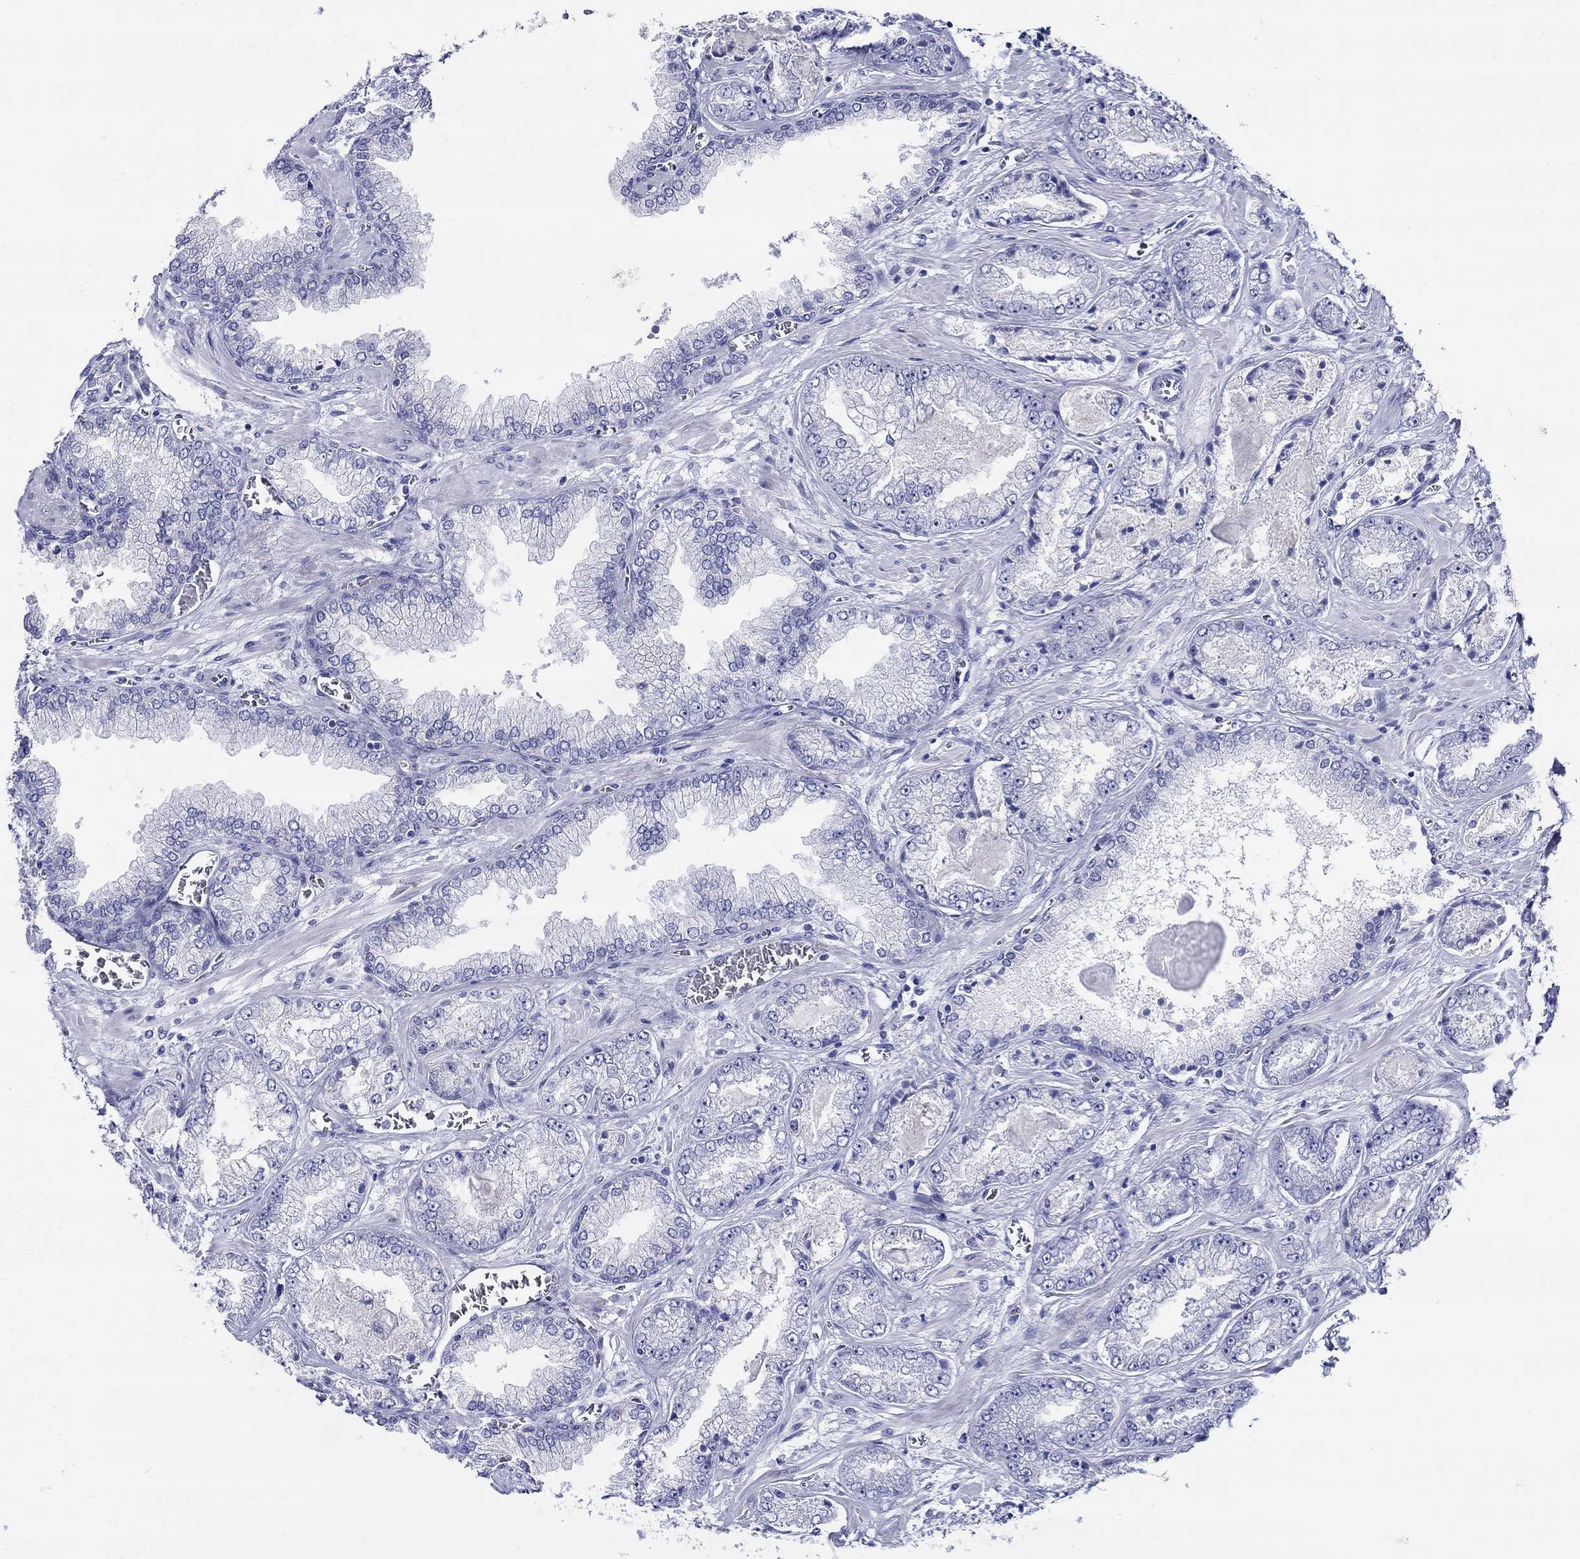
{"staining": {"intensity": "negative", "quantity": "none", "location": "none"}, "tissue": "prostate cancer", "cell_type": "Tumor cells", "image_type": "cancer", "snomed": [{"axis": "morphology", "description": "Adenocarcinoma, Low grade"}, {"axis": "topography", "description": "Prostate"}], "caption": "Immunohistochemistry photomicrograph of neoplastic tissue: human prostate cancer stained with DAB (3,3'-diaminobenzidine) exhibits no significant protein expression in tumor cells.", "gene": "CRYGS", "patient": {"sex": "male", "age": 57}}